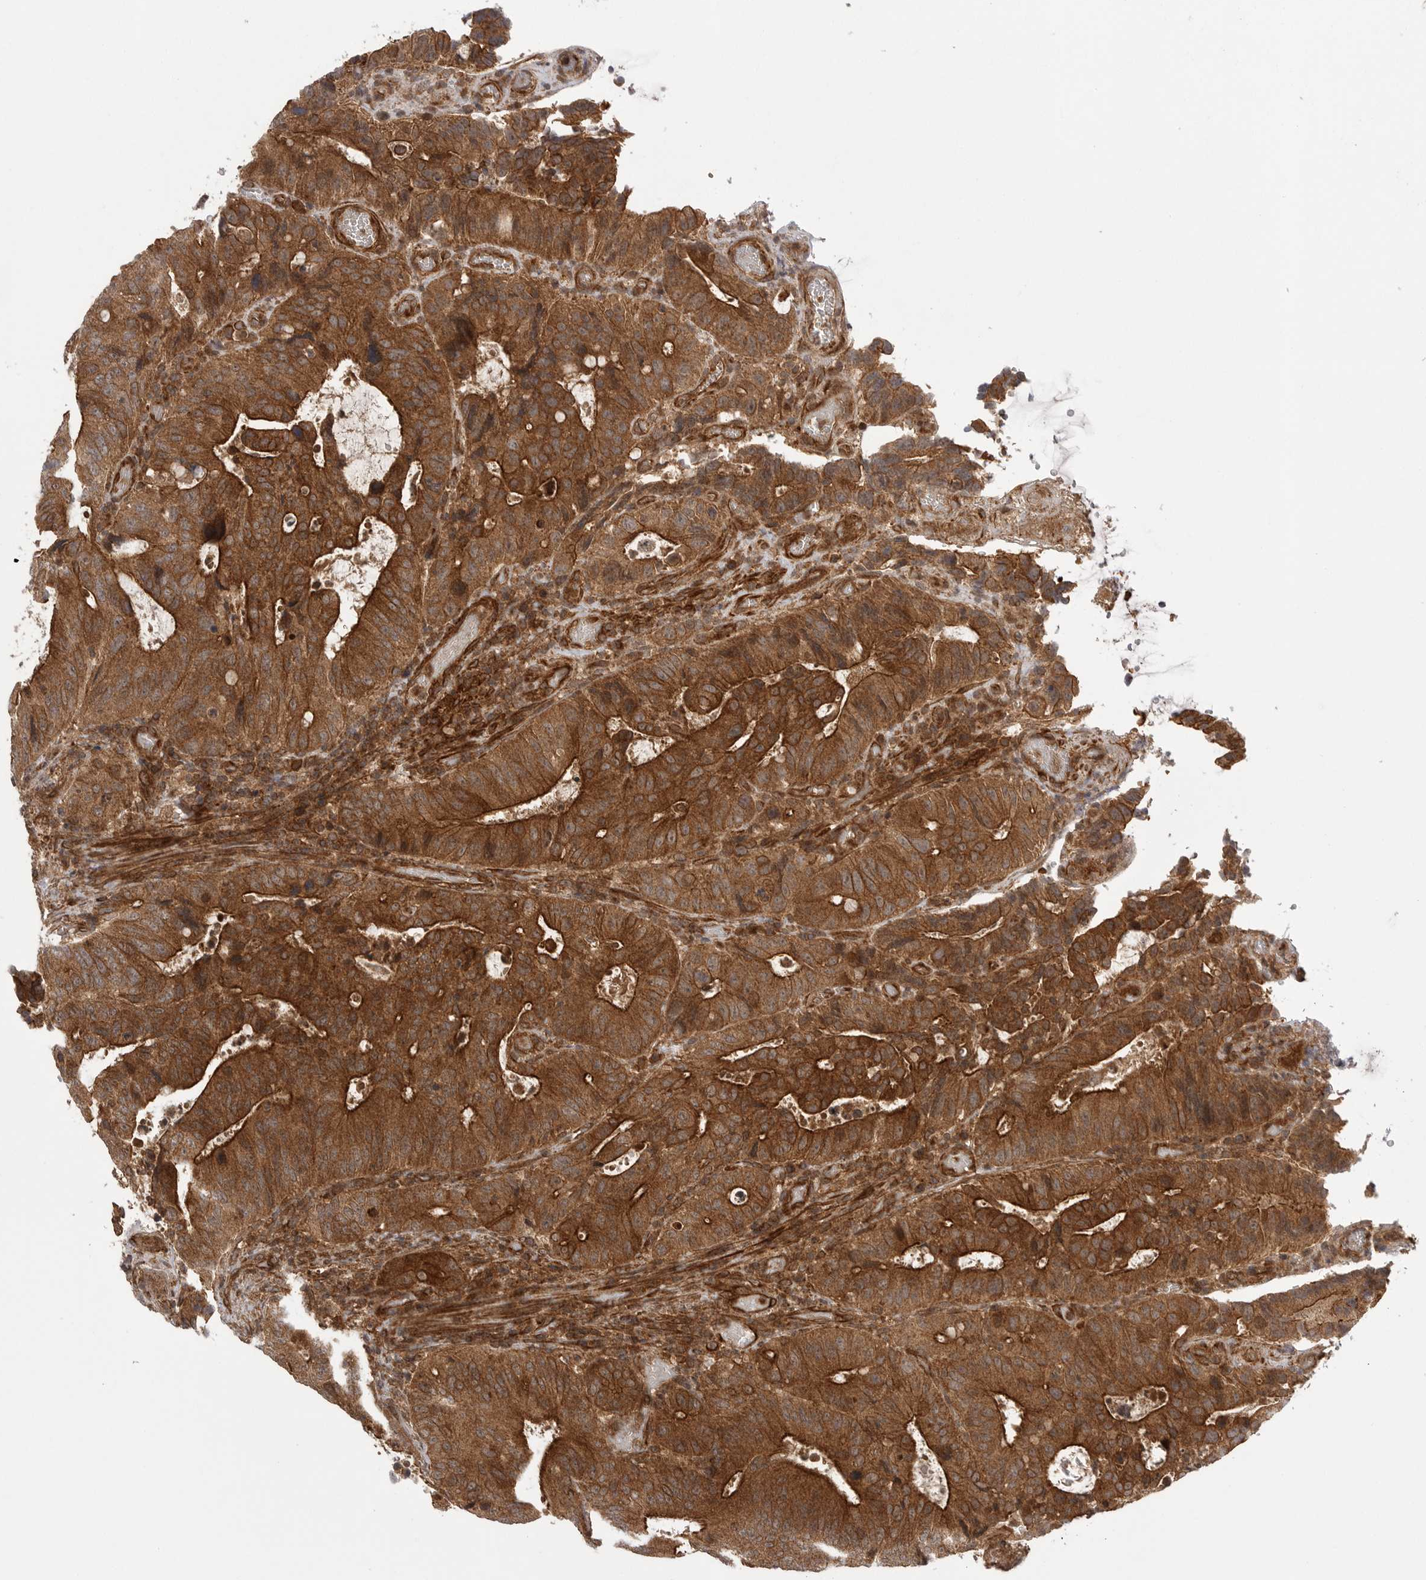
{"staining": {"intensity": "strong", "quantity": ">75%", "location": "cytoplasmic/membranous"}, "tissue": "colorectal cancer", "cell_type": "Tumor cells", "image_type": "cancer", "snomed": [{"axis": "morphology", "description": "Adenocarcinoma, NOS"}, {"axis": "topography", "description": "Colon"}], "caption": "Protein analysis of adenocarcinoma (colorectal) tissue reveals strong cytoplasmic/membranous positivity in about >75% of tumor cells.", "gene": "PRDX4", "patient": {"sex": "male", "age": 83}}